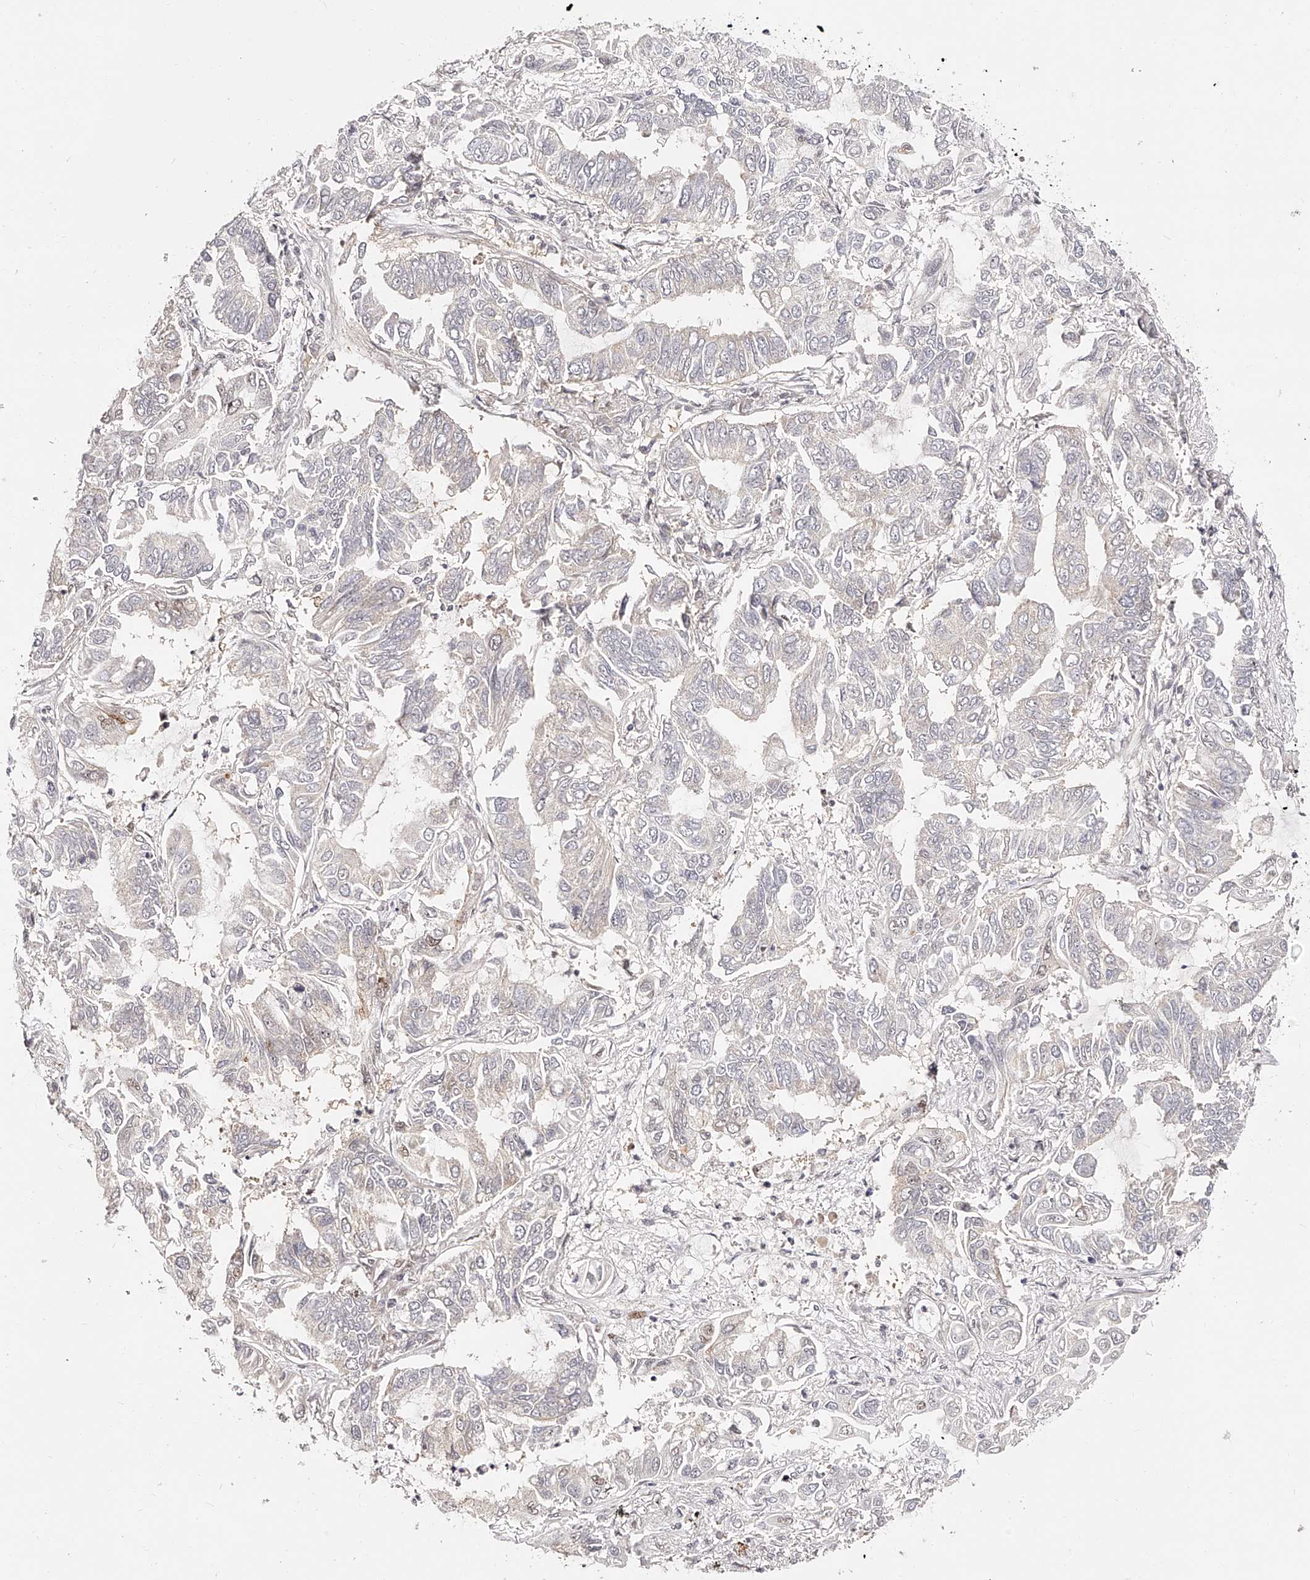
{"staining": {"intensity": "negative", "quantity": "none", "location": "none"}, "tissue": "lung cancer", "cell_type": "Tumor cells", "image_type": "cancer", "snomed": [{"axis": "morphology", "description": "Adenocarcinoma, NOS"}, {"axis": "topography", "description": "Lung"}], "caption": "Human adenocarcinoma (lung) stained for a protein using IHC exhibits no expression in tumor cells.", "gene": "USF3", "patient": {"sex": "male", "age": 64}}